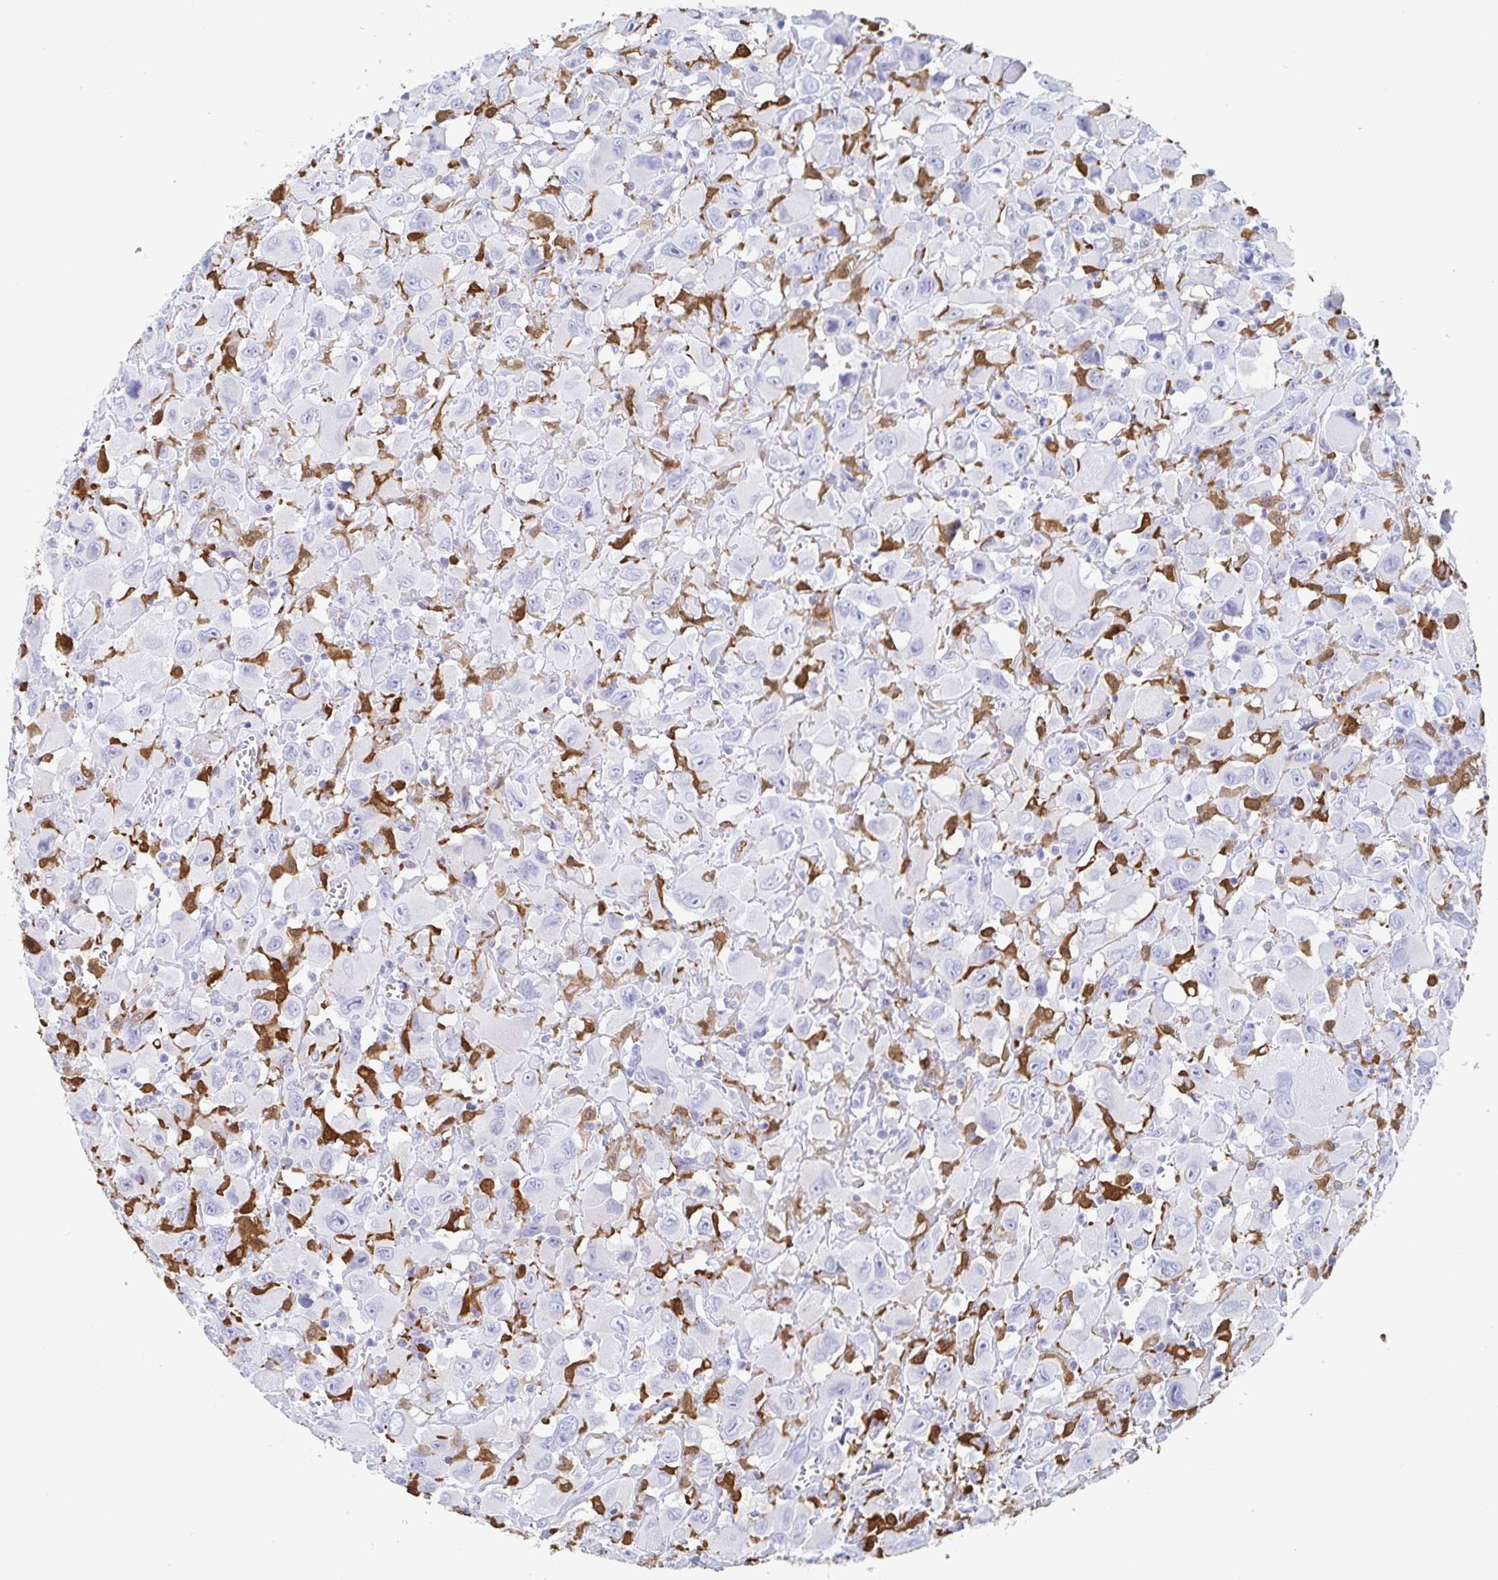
{"staining": {"intensity": "negative", "quantity": "none", "location": "none"}, "tissue": "head and neck cancer", "cell_type": "Tumor cells", "image_type": "cancer", "snomed": [{"axis": "morphology", "description": "Squamous cell carcinoma, NOS"}, {"axis": "morphology", "description": "Squamous cell carcinoma, metastatic, NOS"}, {"axis": "topography", "description": "Oral tissue"}, {"axis": "topography", "description": "Head-Neck"}], "caption": "This is an immunohistochemistry image of squamous cell carcinoma (head and neck). There is no expression in tumor cells.", "gene": "OR2A4", "patient": {"sex": "female", "age": 85}}